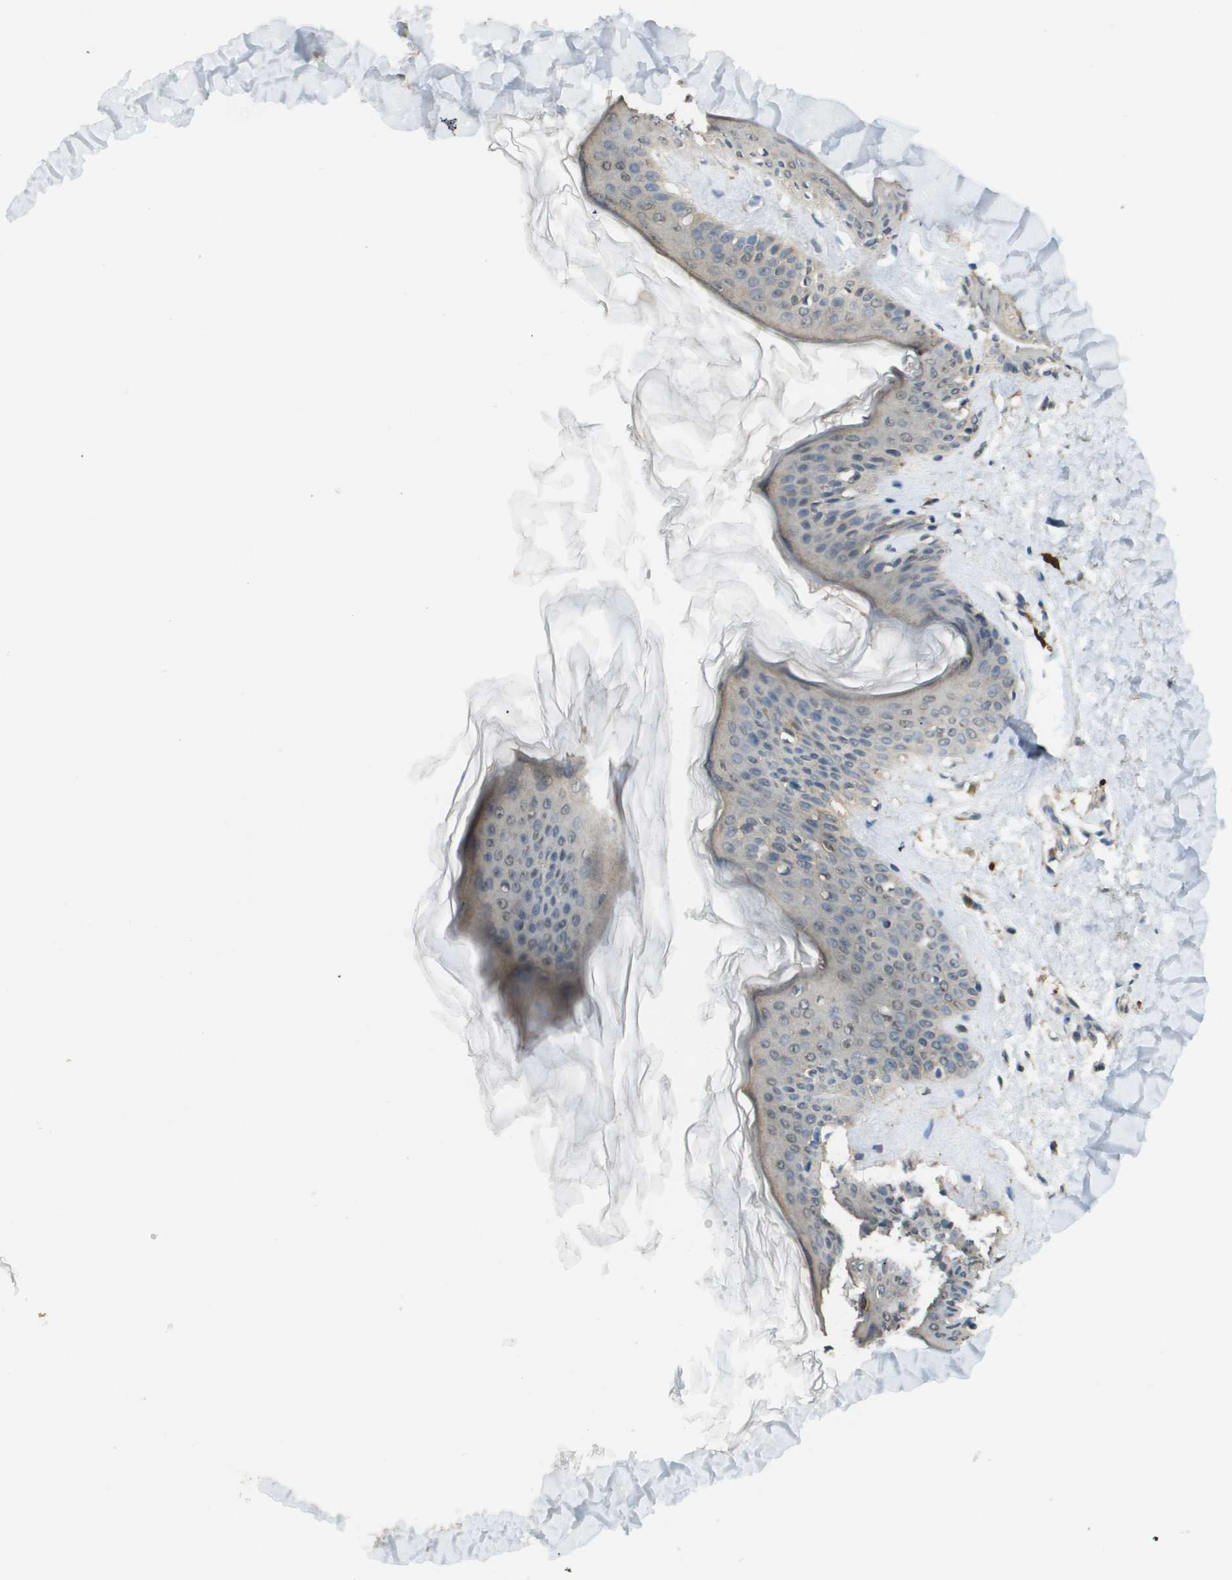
{"staining": {"intensity": "weak", "quantity": ">75%", "location": "cytoplasmic/membranous"}, "tissue": "skin", "cell_type": "Fibroblasts", "image_type": "normal", "snomed": [{"axis": "morphology", "description": "Normal tissue, NOS"}, {"axis": "topography", "description": "Skin"}], "caption": "Immunohistochemistry (IHC) photomicrograph of benign human skin stained for a protein (brown), which displays low levels of weak cytoplasmic/membranous expression in about >75% of fibroblasts.", "gene": "RAB27B", "patient": {"sex": "female", "age": 41}}